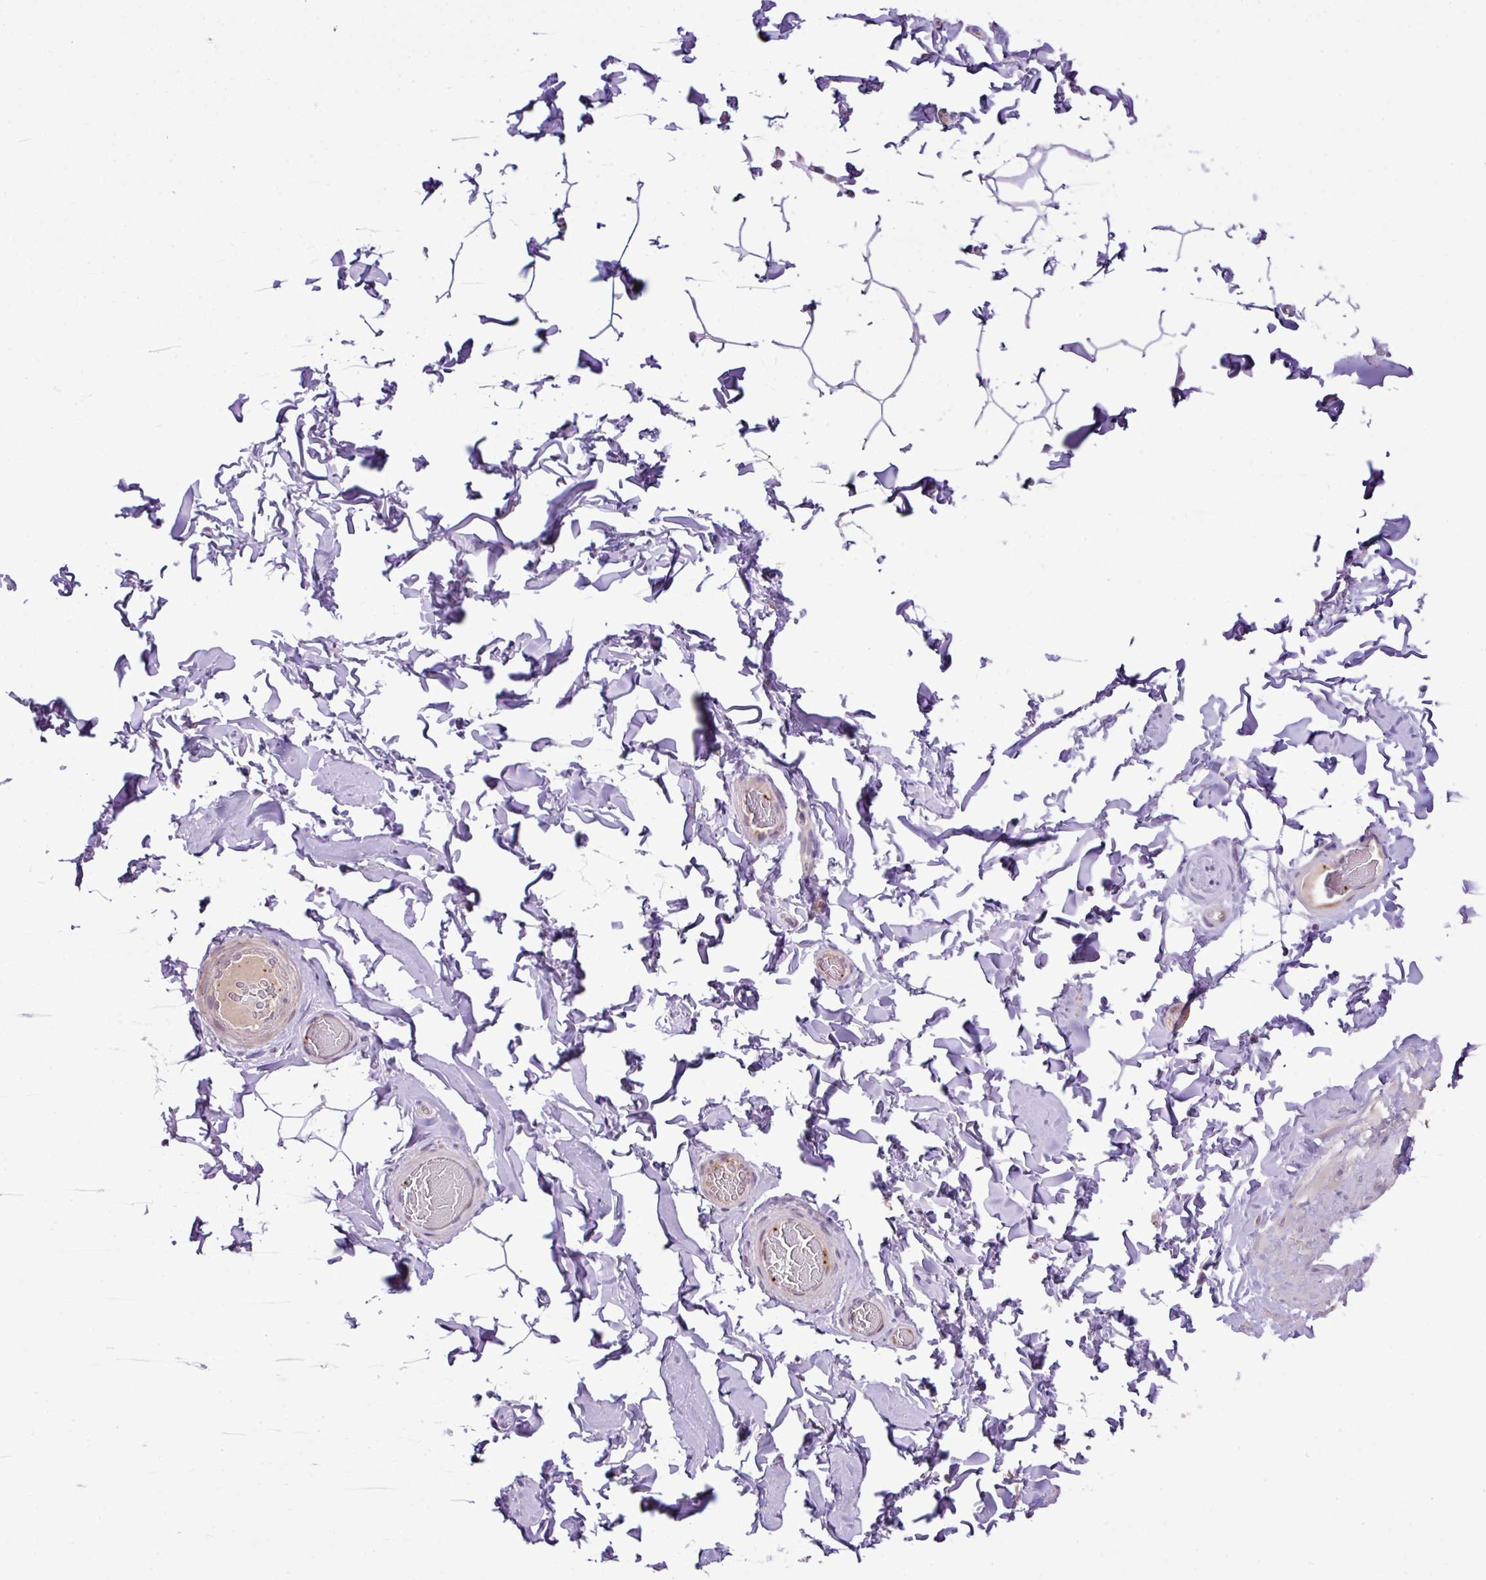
{"staining": {"intensity": "negative", "quantity": "none", "location": "none"}, "tissue": "adipose tissue", "cell_type": "Adipocytes", "image_type": "normal", "snomed": [{"axis": "morphology", "description": "Normal tissue, NOS"}, {"axis": "topography", "description": "Soft tissue"}, {"axis": "topography", "description": "Adipose tissue"}, {"axis": "topography", "description": "Vascular tissue"}, {"axis": "topography", "description": "Peripheral nerve tissue"}], "caption": "Micrograph shows no significant protein staining in adipocytes of normal adipose tissue. (Stains: DAB IHC with hematoxylin counter stain, Microscopy: brightfield microscopy at high magnification).", "gene": "DNAJB13", "patient": {"sex": "male", "age": 46}}